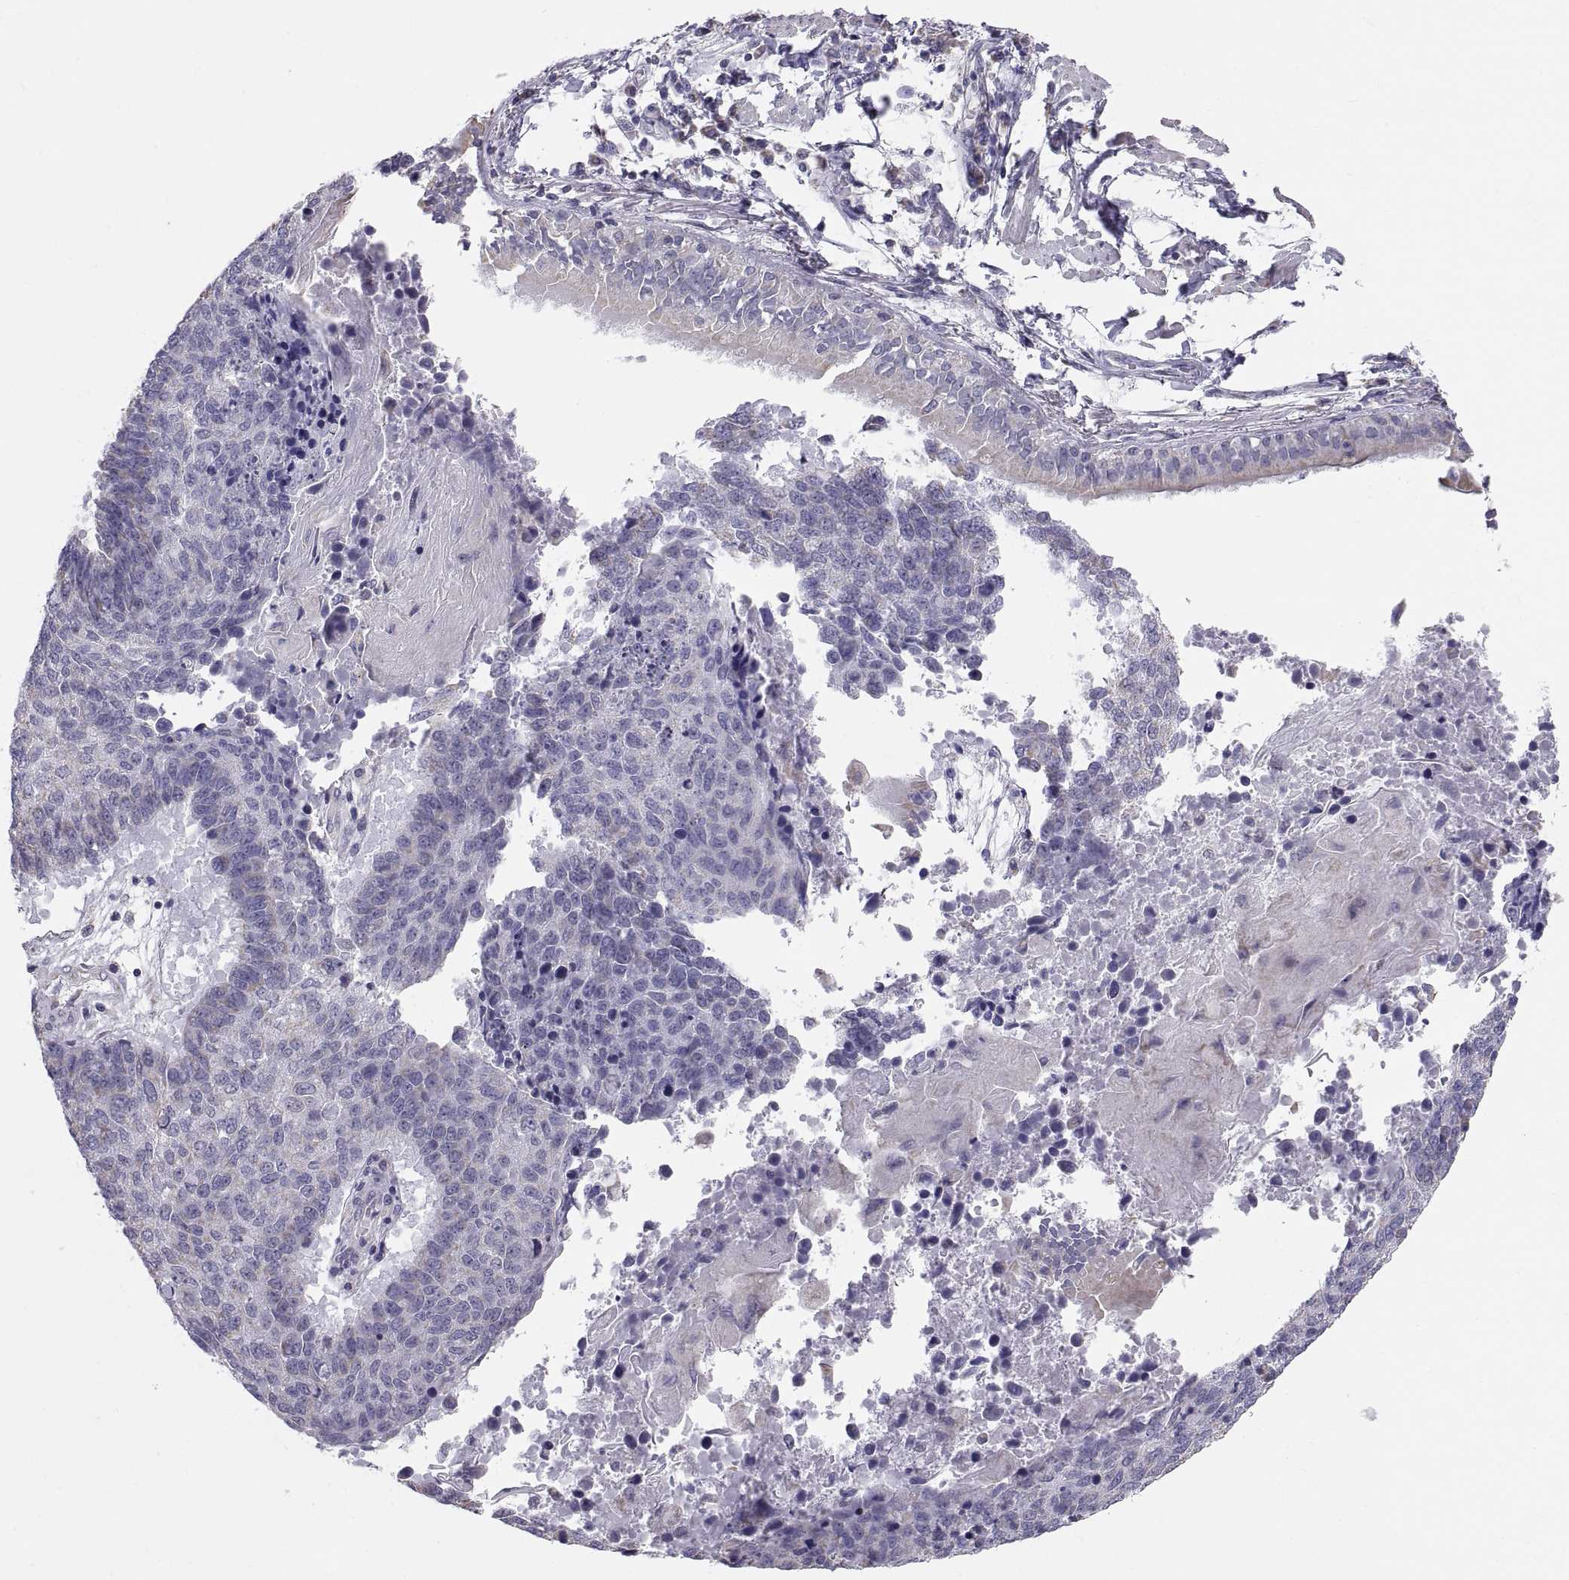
{"staining": {"intensity": "negative", "quantity": "none", "location": "none"}, "tissue": "lung cancer", "cell_type": "Tumor cells", "image_type": "cancer", "snomed": [{"axis": "morphology", "description": "Squamous cell carcinoma, NOS"}, {"axis": "topography", "description": "Lung"}], "caption": "IHC histopathology image of lung squamous cell carcinoma stained for a protein (brown), which shows no positivity in tumor cells.", "gene": "TNNC1", "patient": {"sex": "male", "age": 73}}